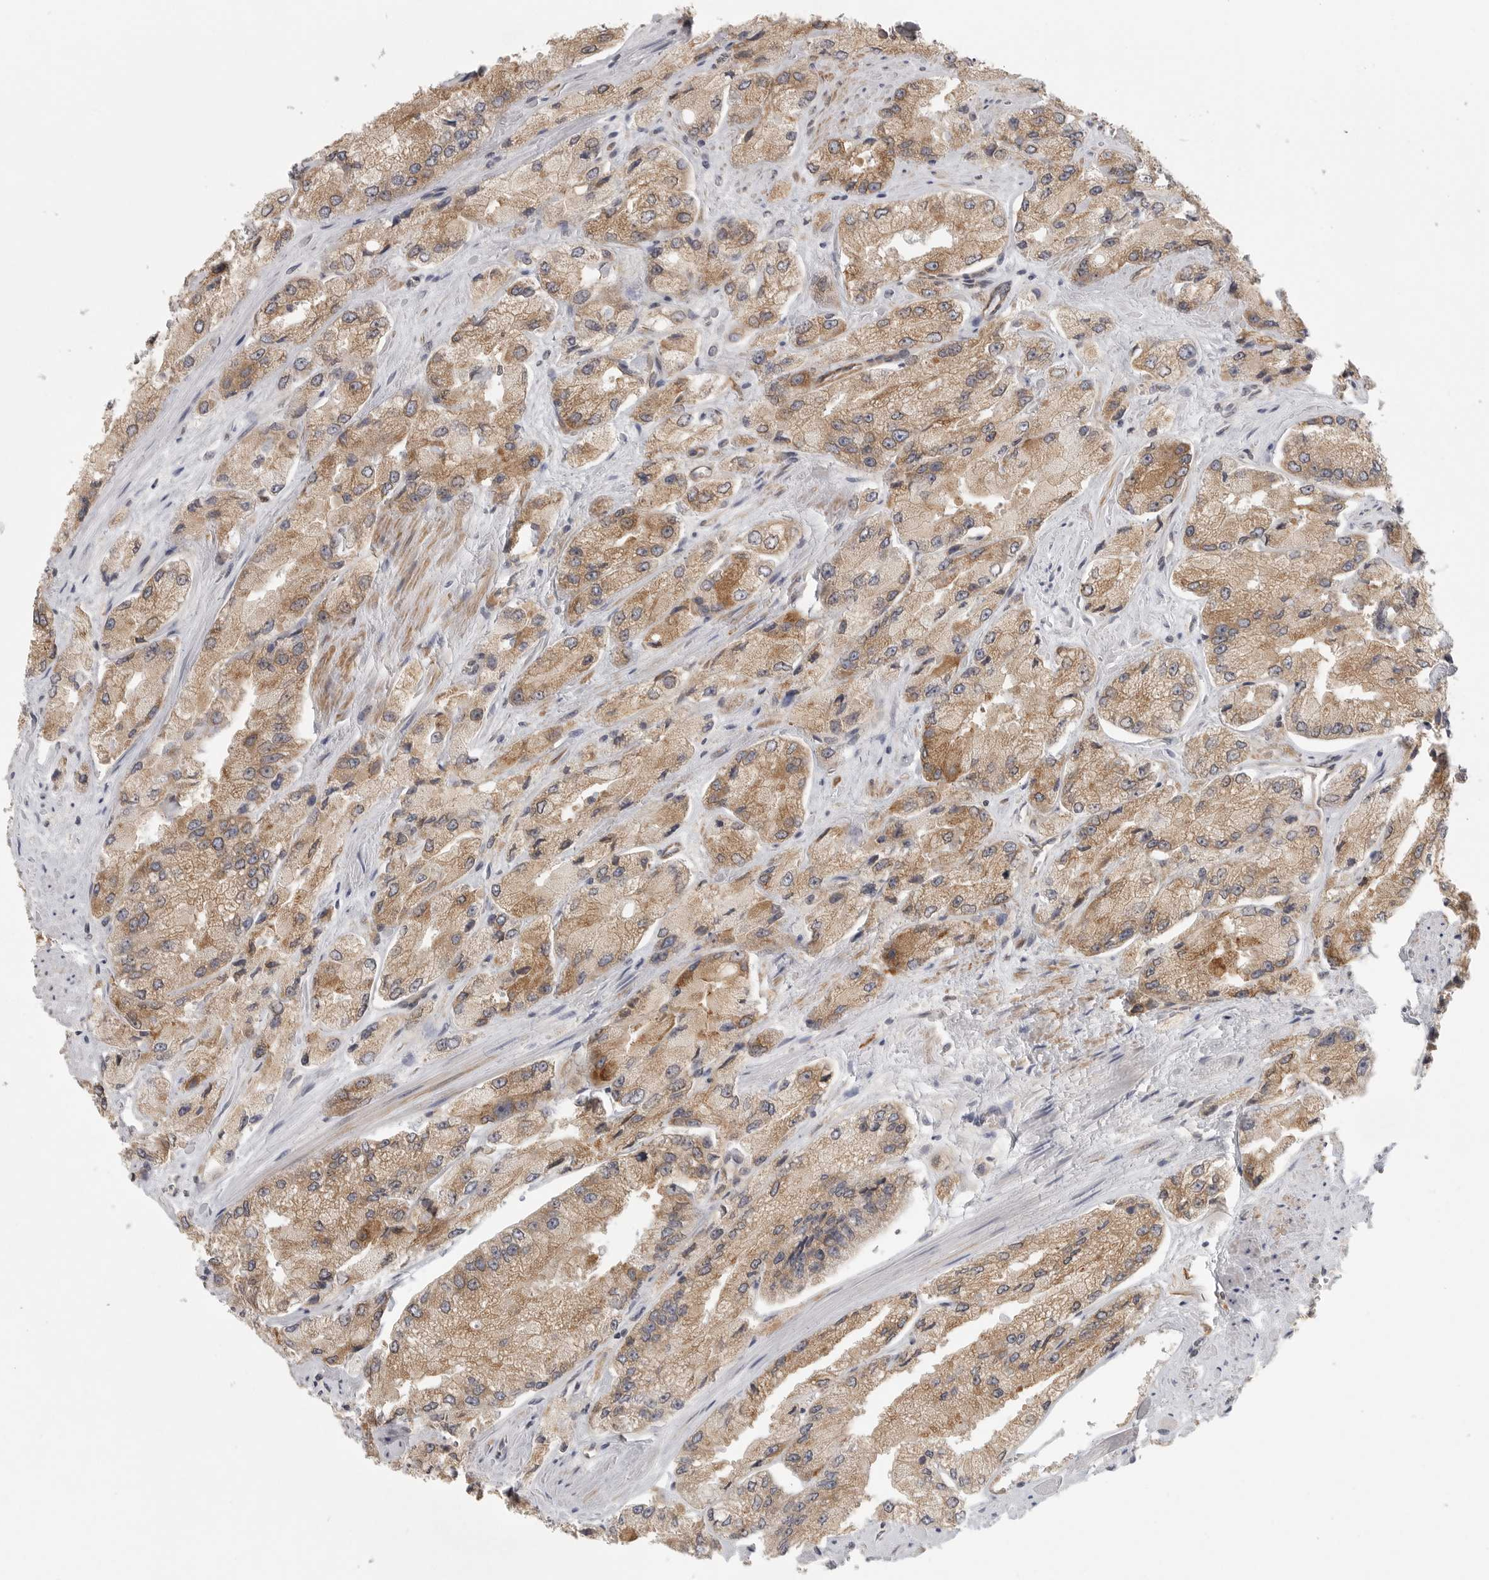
{"staining": {"intensity": "moderate", "quantity": ">75%", "location": "cytoplasmic/membranous"}, "tissue": "prostate cancer", "cell_type": "Tumor cells", "image_type": "cancer", "snomed": [{"axis": "morphology", "description": "Adenocarcinoma, High grade"}, {"axis": "topography", "description": "Prostate"}], "caption": "Approximately >75% of tumor cells in human high-grade adenocarcinoma (prostate) show moderate cytoplasmic/membranous protein staining as visualized by brown immunohistochemical staining.", "gene": "CERS2", "patient": {"sex": "male", "age": 58}}